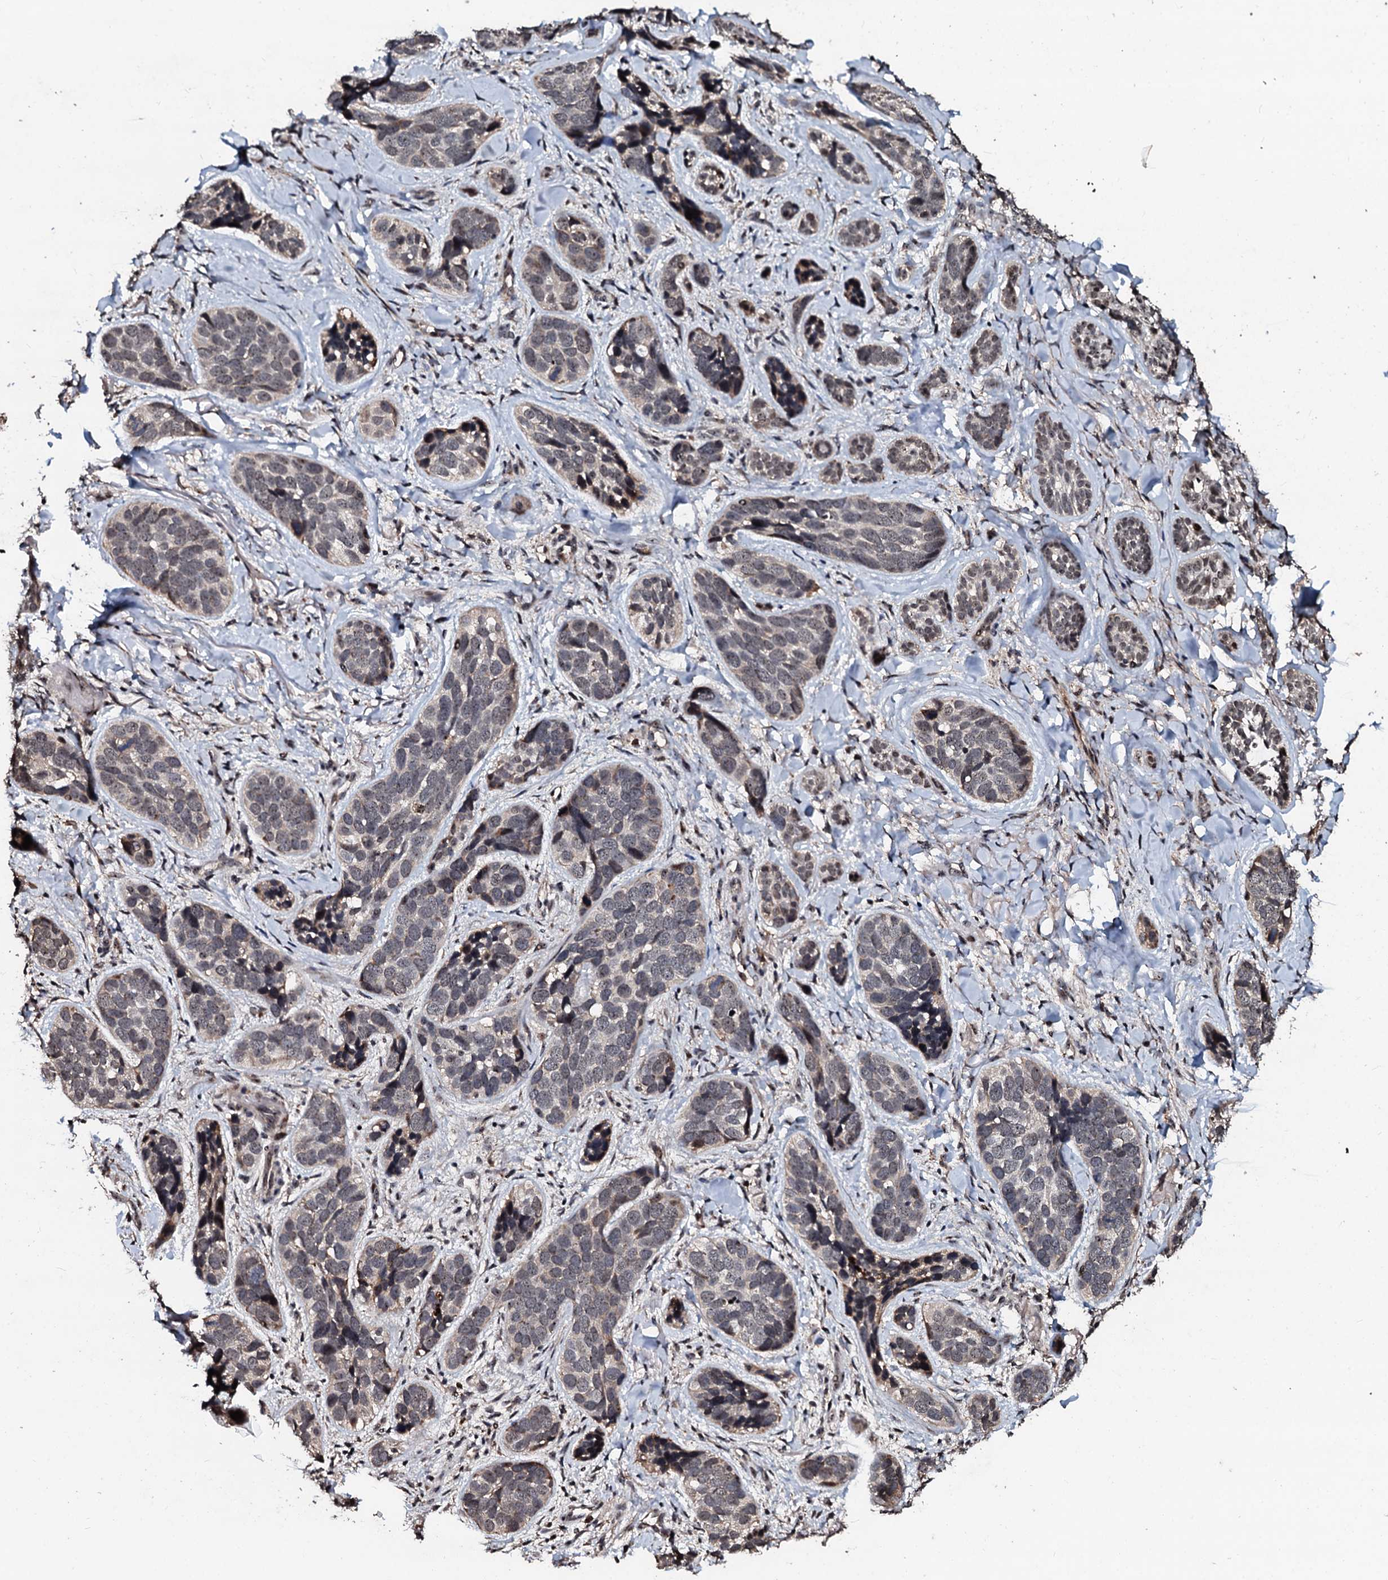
{"staining": {"intensity": "weak", "quantity": "<25%", "location": "cytoplasmic/membranous,nuclear"}, "tissue": "skin cancer", "cell_type": "Tumor cells", "image_type": "cancer", "snomed": [{"axis": "morphology", "description": "Basal cell carcinoma"}, {"axis": "topography", "description": "Skin"}], "caption": "A photomicrograph of basal cell carcinoma (skin) stained for a protein displays no brown staining in tumor cells. (DAB immunohistochemistry (IHC) with hematoxylin counter stain).", "gene": "SUPT7L", "patient": {"sex": "male", "age": 71}}